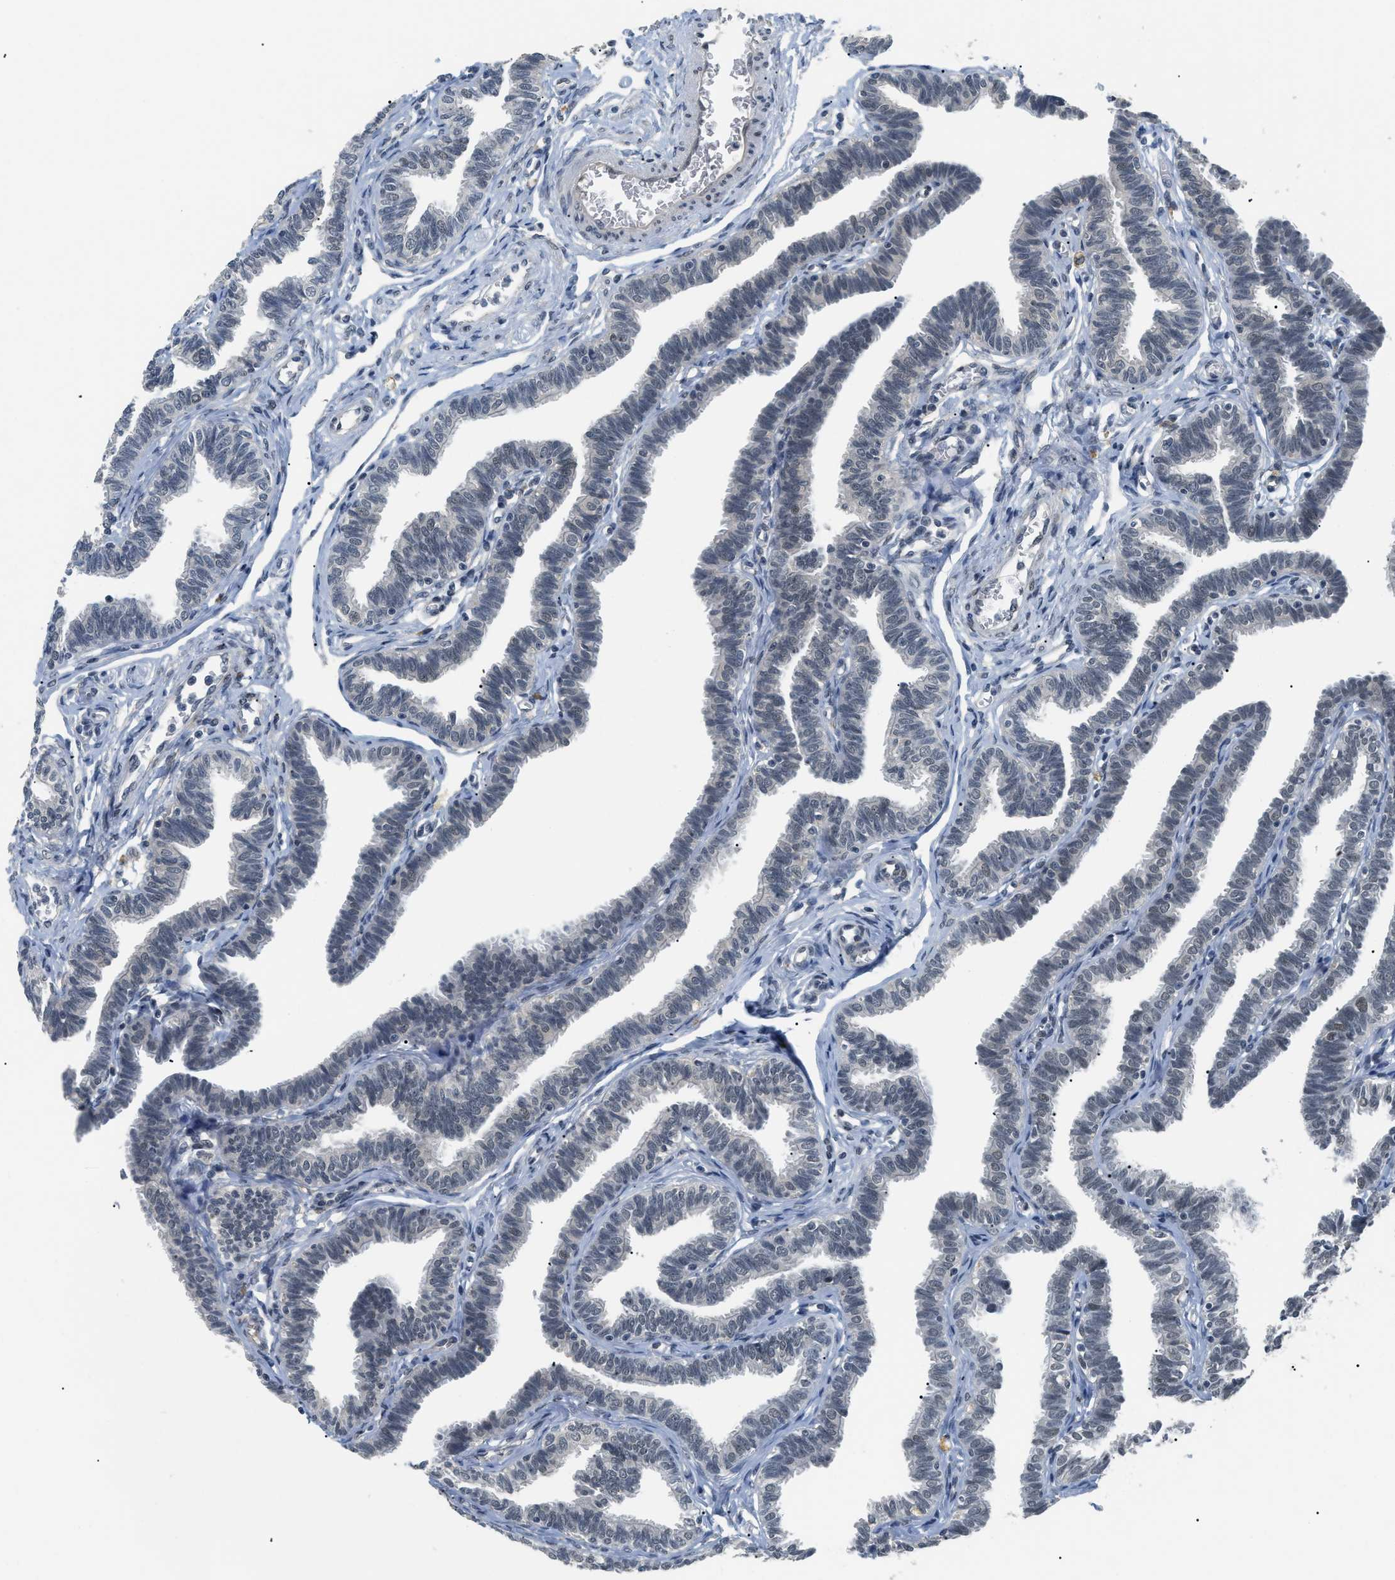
{"staining": {"intensity": "negative", "quantity": "none", "location": "none"}, "tissue": "fallopian tube", "cell_type": "Glandular cells", "image_type": "normal", "snomed": [{"axis": "morphology", "description": "Normal tissue, NOS"}, {"axis": "topography", "description": "Fallopian tube"}, {"axis": "topography", "description": "Ovary"}], "caption": "Immunohistochemistry (IHC) of unremarkable human fallopian tube reveals no staining in glandular cells.", "gene": "MZF1", "patient": {"sex": "female", "age": 23}}